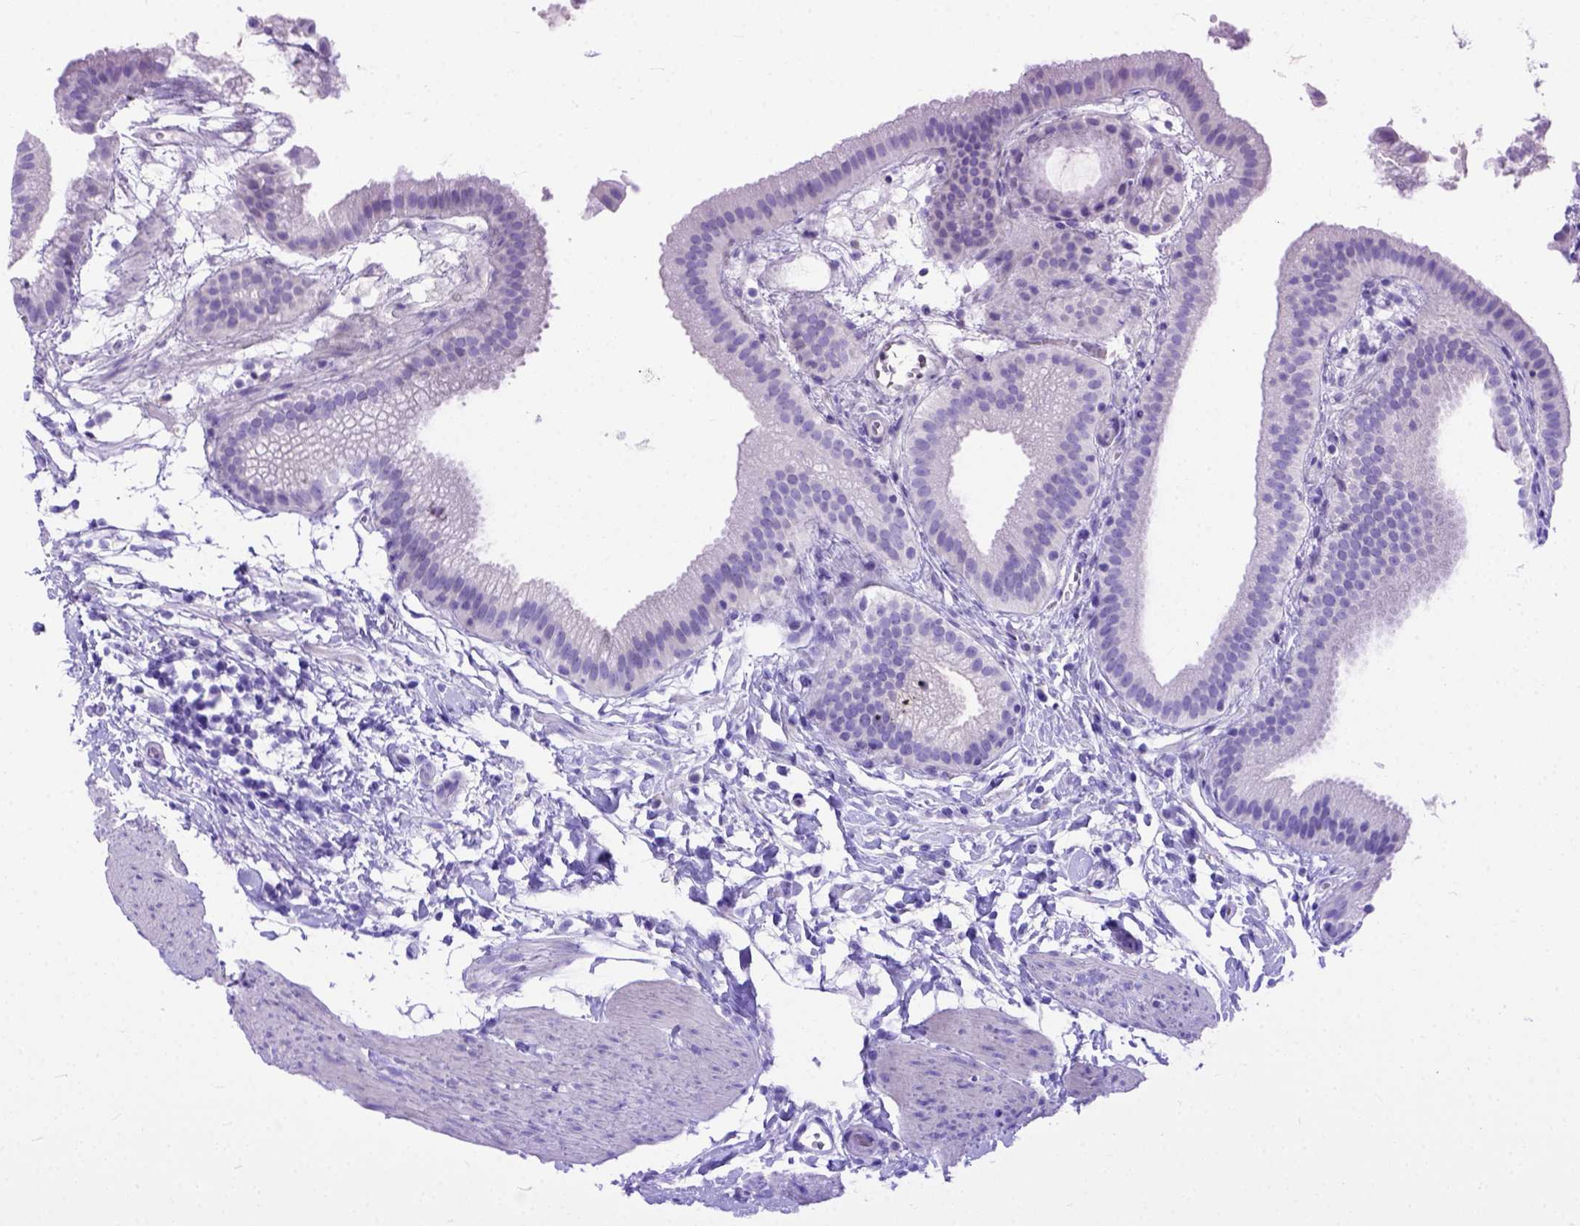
{"staining": {"intensity": "negative", "quantity": "none", "location": "none"}, "tissue": "gallbladder", "cell_type": "Glandular cells", "image_type": "normal", "snomed": [{"axis": "morphology", "description": "Normal tissue, NOS"}, {"axis": "topography", "description": "Gallbladder"}], "caption": "Immunohistochemical staining of normal gallbladder displays no significant positivity in glandular cells.", "gene": "ODAD3", "patient": {"sex": "female", "age": 63}}